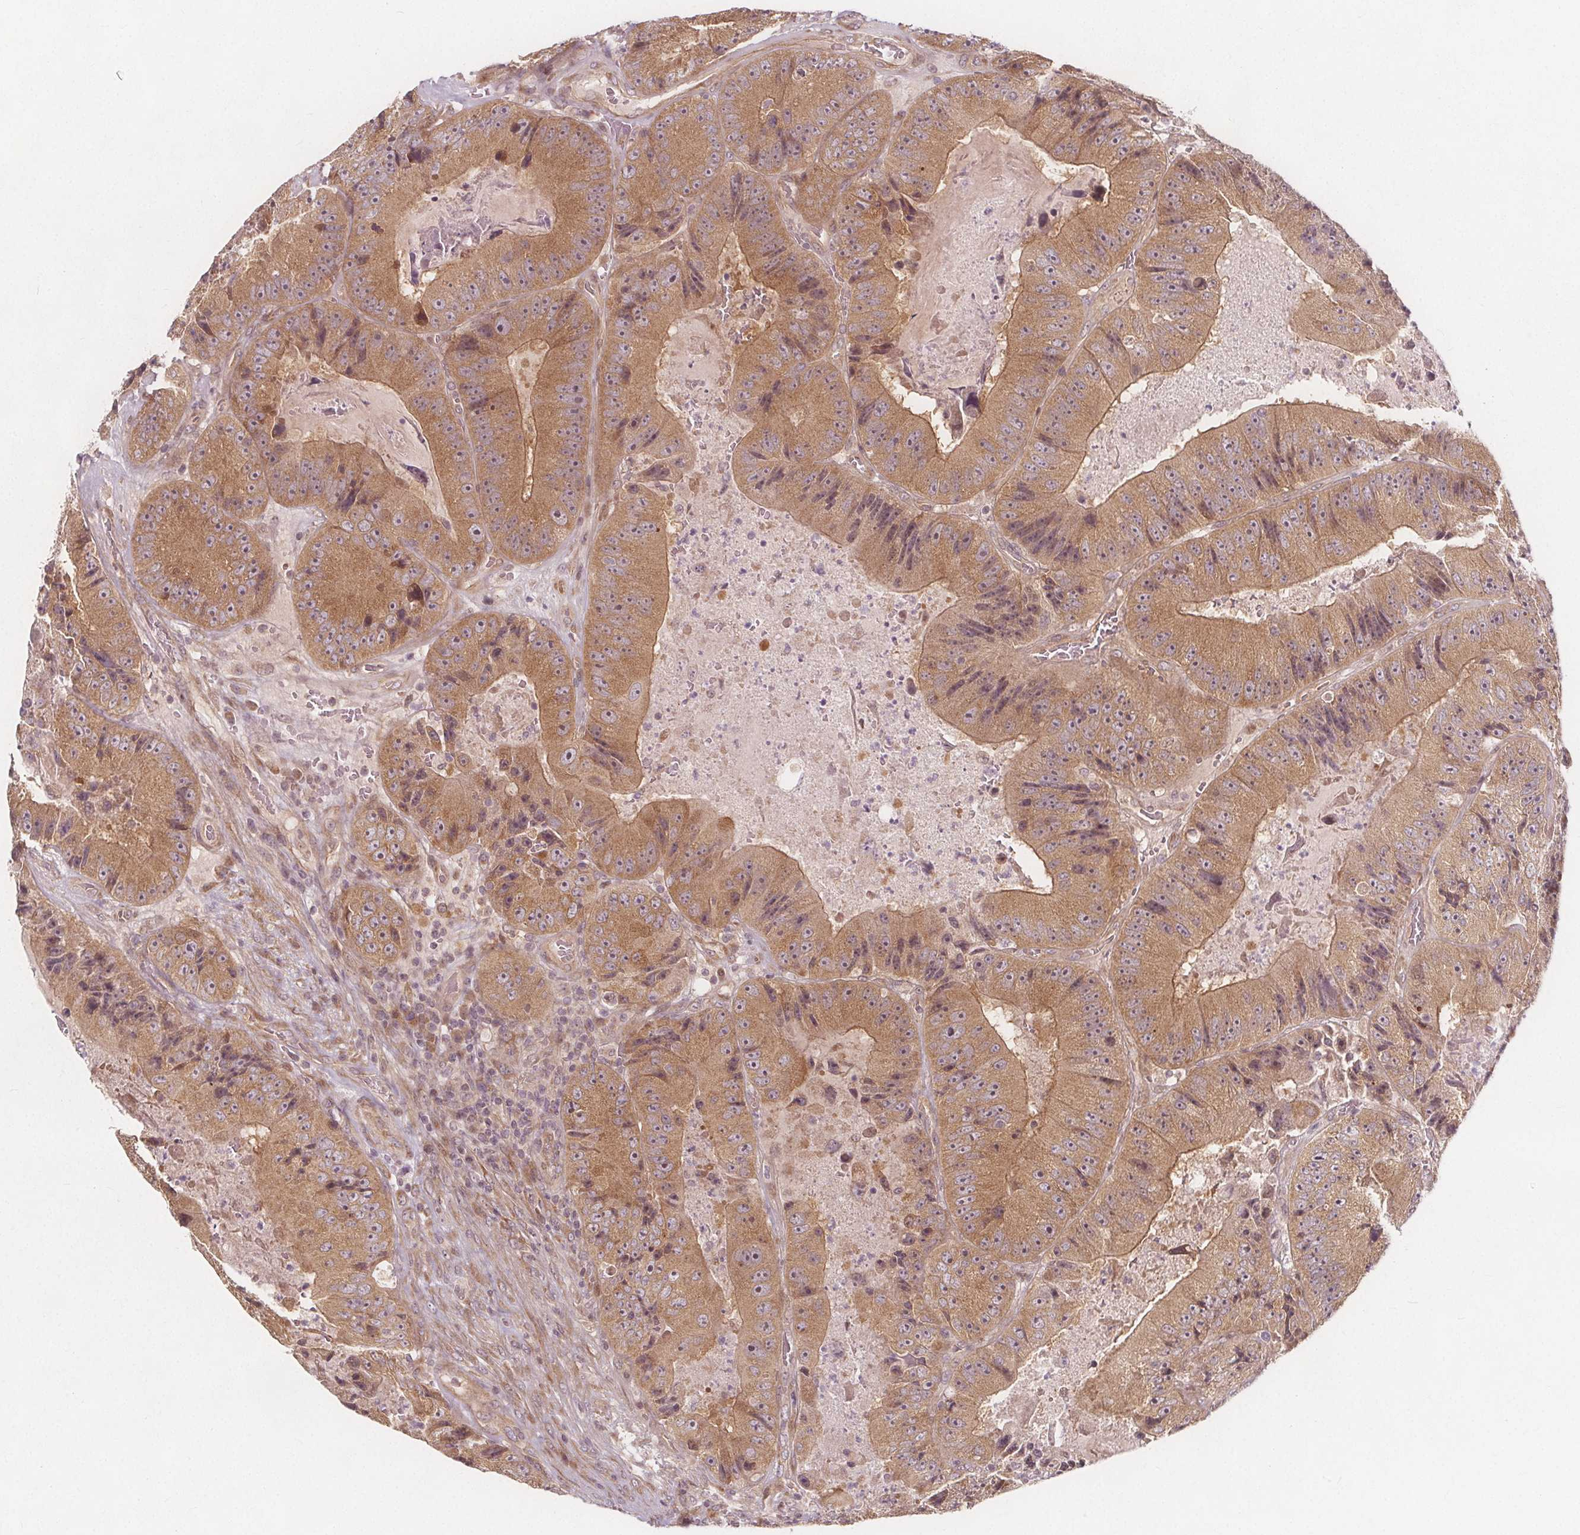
{"staining": {"intensity": "moderate", "quantity": ">75%", "location": "cytoplasmic/membranous"}, "tissue": "colorectal cancer", "cell_type": "Tumor cells", "image_type": "cancer", "snomed": [{"axis": "morphology", "description": "Adenocarcinoma, NOS"}, {"axis": "topography", "description": "Colon"}], "caption": "Colorectal adenocarcinoma tissue displays moderate cytoplasmic/membranous staining in about >75% of tumor cells, visualized by immunohistochemistry.", "gene": "AKT1S1", "patient": {"sex": "female", "age": 86}}